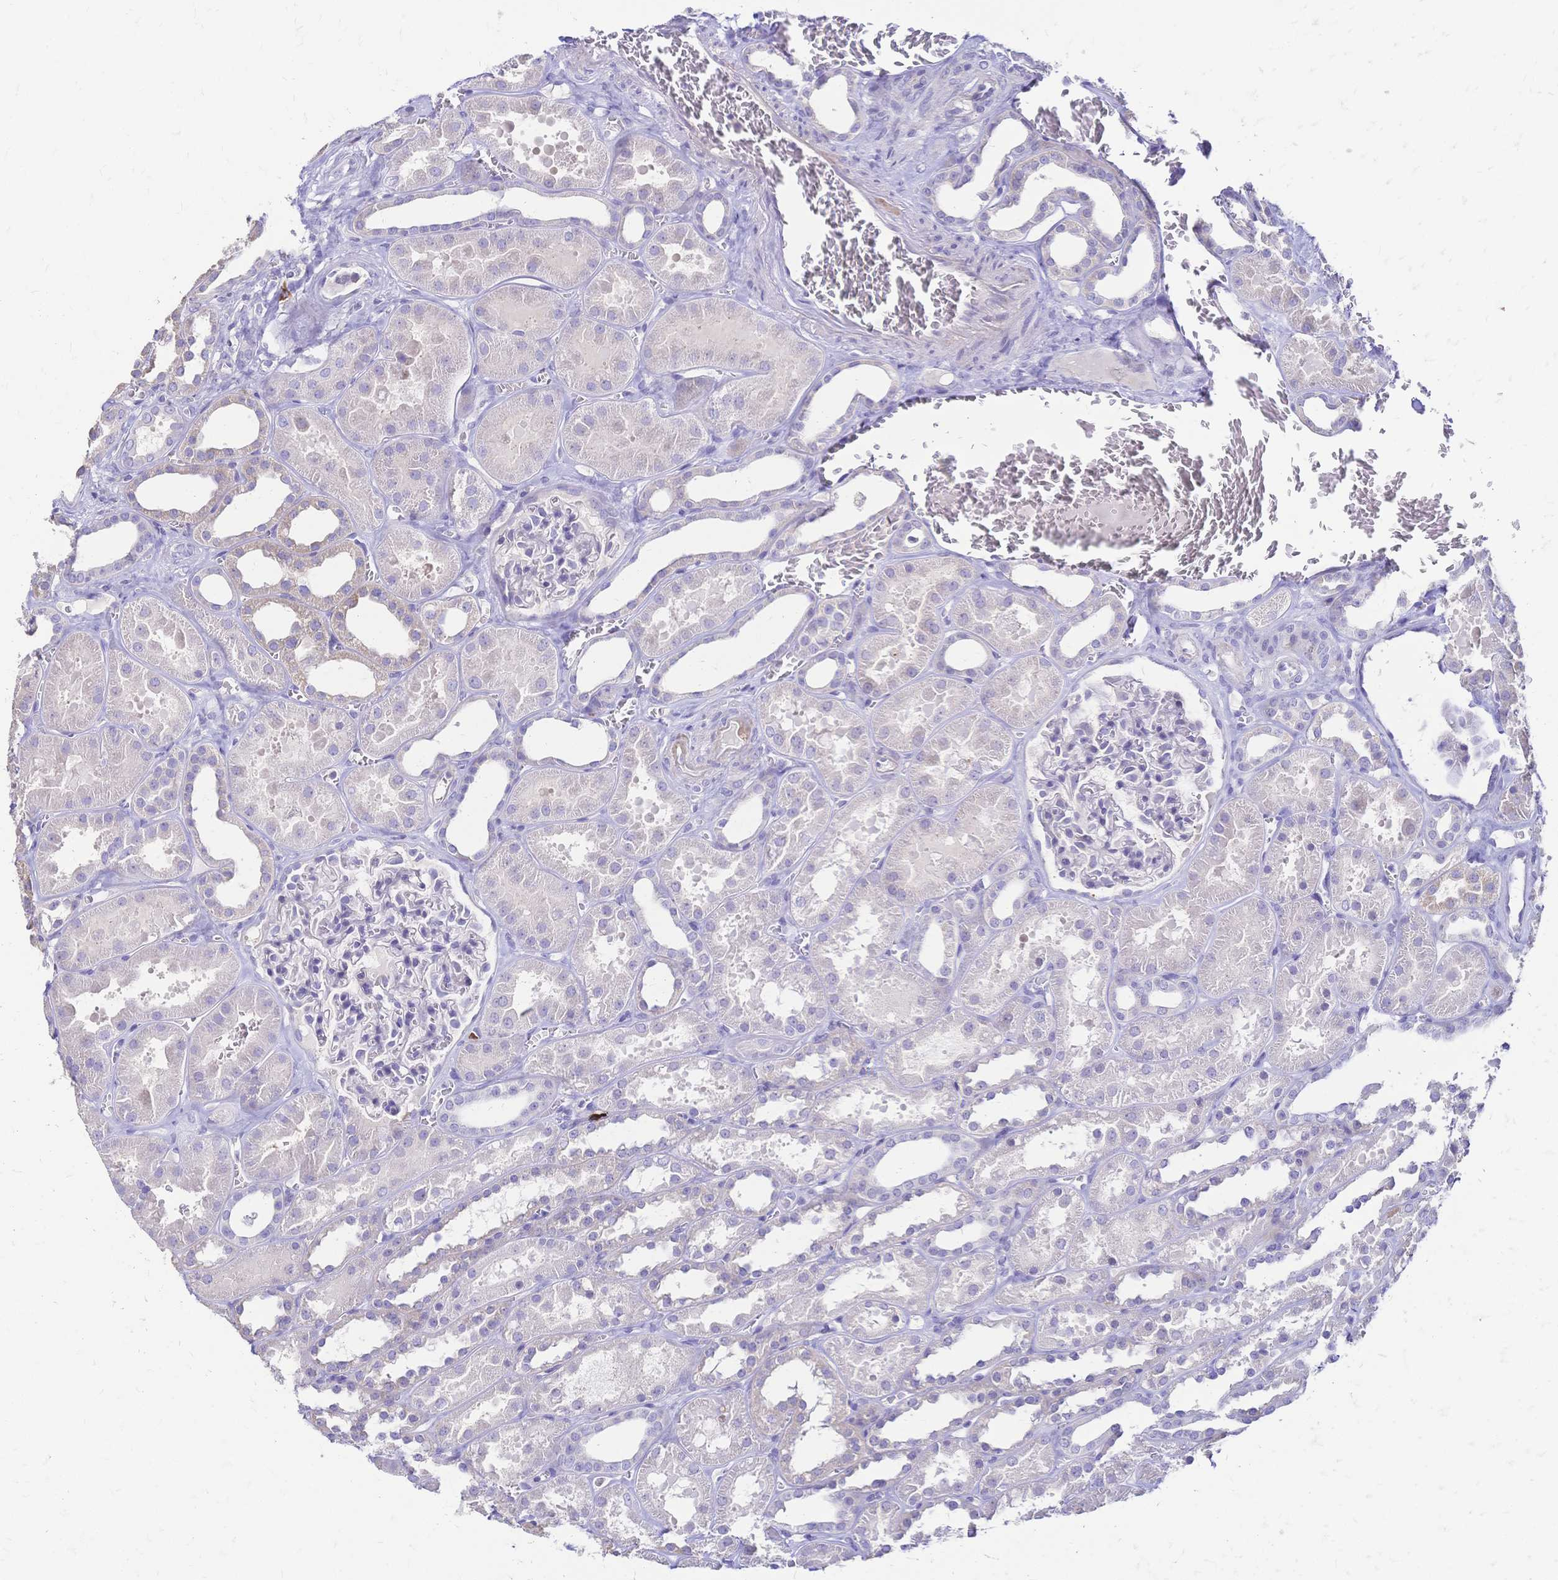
{"staining": {"intensity": "negative", "quantity": "none", "location": "none"}, "tissue": "kidney", "cell_type": "Cells in glomeruli", "image_type": "normal", "snomed": [{"axis": "morphology", "description": "Normal tissue, NOS"}, {"axis": "topography", "description": "Kidney"}], "caption": "Protein analysis of unremarkable kidney exhibits no significant expression in cells in glomeruli.", "gene": "IL2RA", "patient": {"sex": "female", "age": 41}}